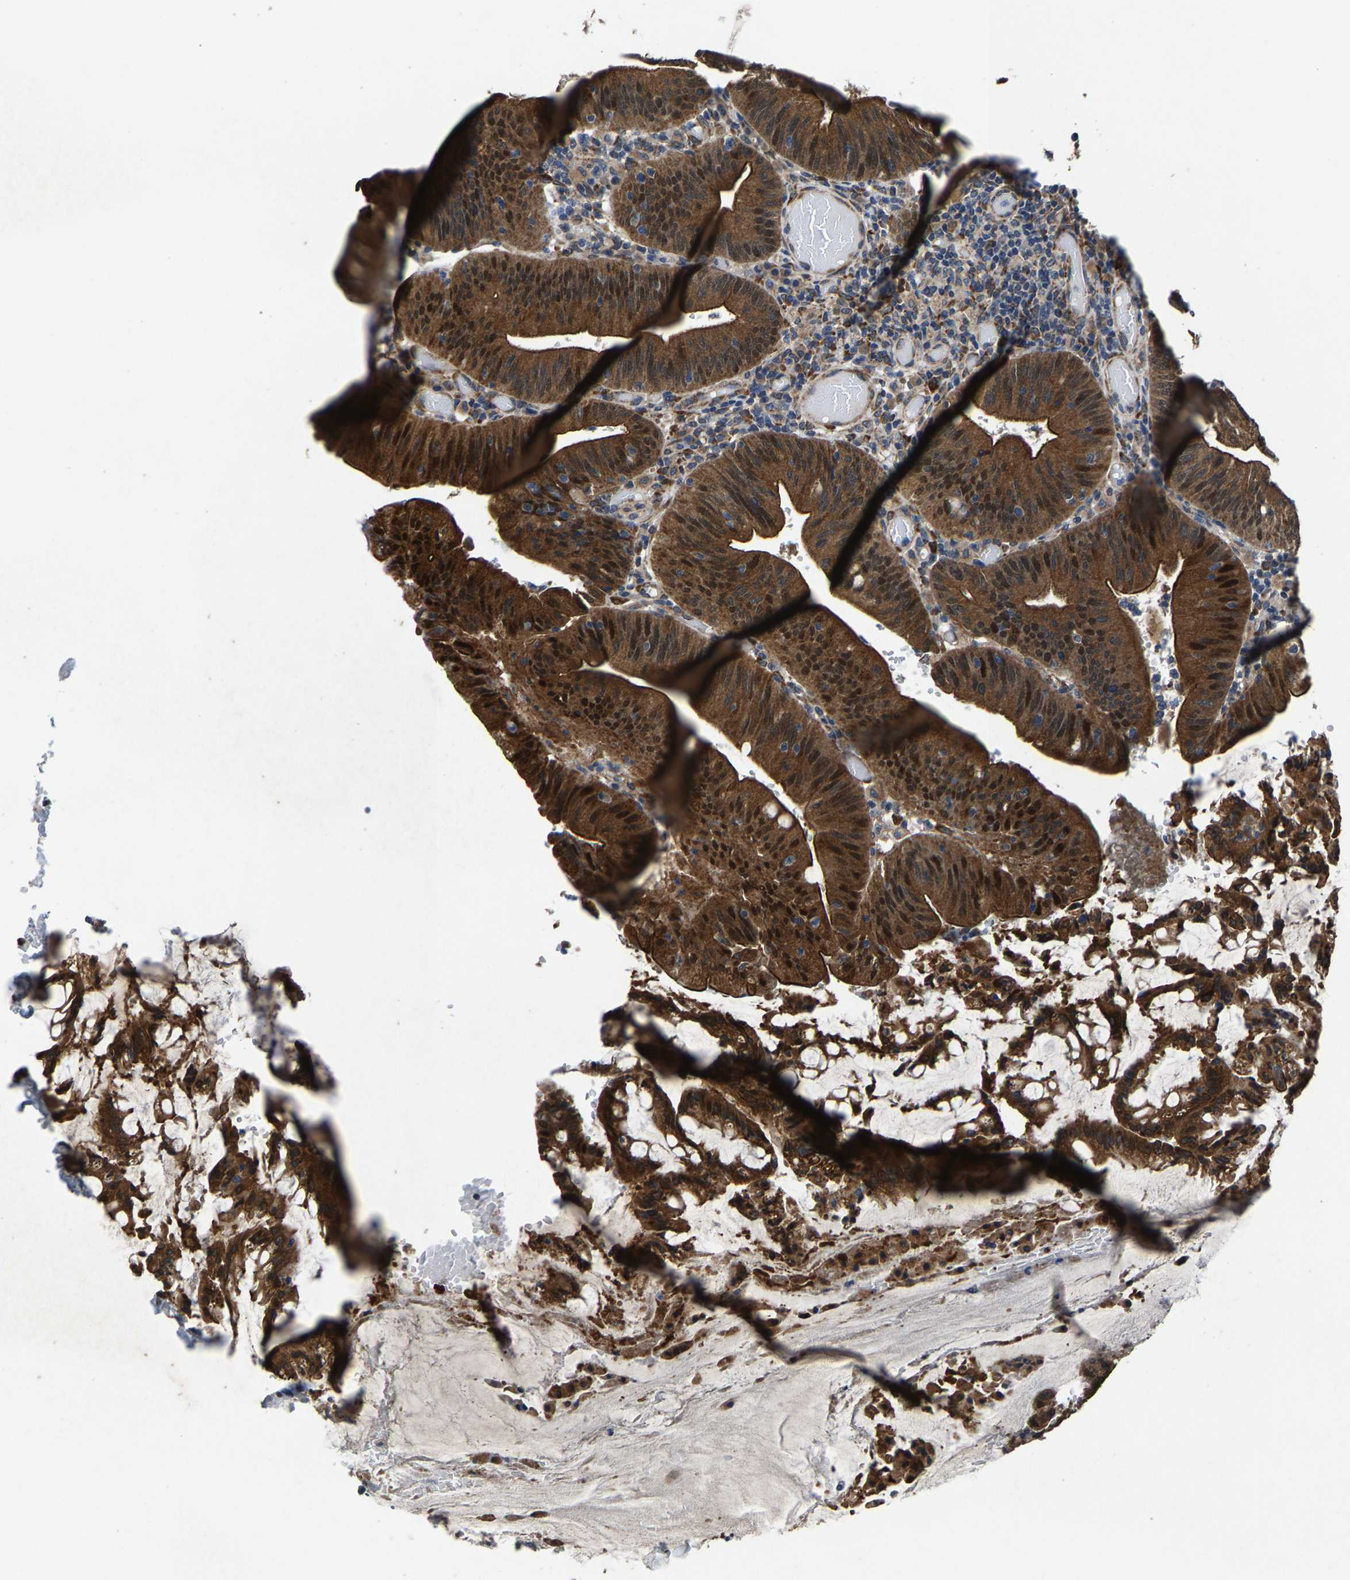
{"staining": {"intensity": "strong", "quantity": ">75%", "location": "cytoplasmic/membranous,nuclear"}, "tissue": "colorectal cancer", "cell_type": "Tumor cells", "image_type": "cancer", "snomed": [{"axis": "morphology", "description": "Normal tissue, NOS"}, {"axis": "morphology", "description": "Adenocarcinoma, NOS"}, {"axis": "topography", "description": "Rectum"}], "caption": "Immunohistochemical staining of colorectal cancer (adenocarcinoma) demonstrates strong cytoplasmic/membranous and nuclear protein staining in approximately >75% of tumor cells. The staining was performed using DAB to visualize the protein expression in brown, while the nuclei were stained in blue with hematoxylin (Magnification: 20x).", "gene": "PDP1", "patient": {"sex": "female", "age": 66}}